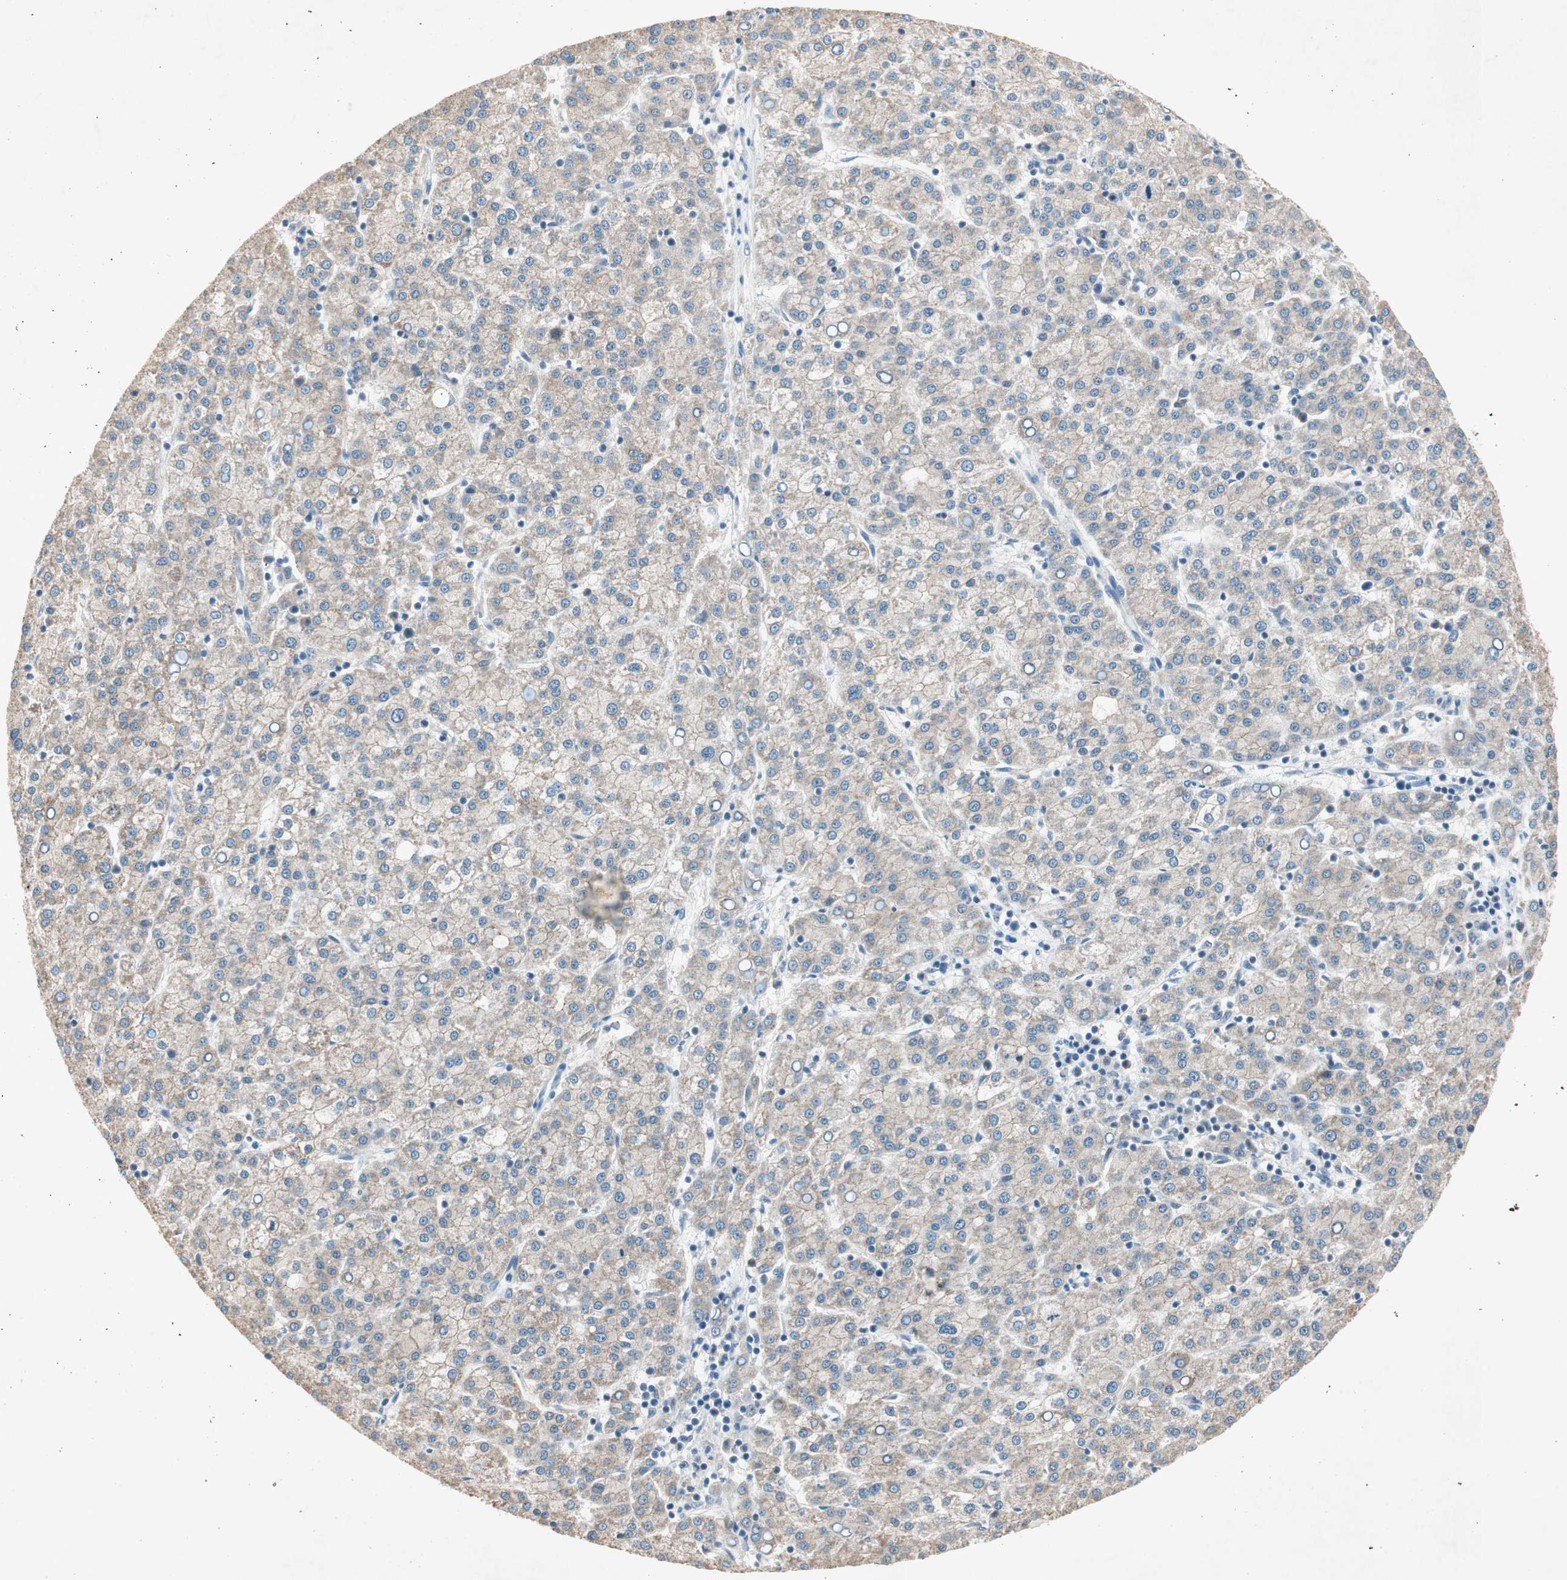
{"staining": {"intensity": "weak", "quantity": "25%-75%", "location": "cytoplasmic/membranous"}, "tissue": "liver cancer", "cell_type": "Tumor cells", "image_type": "cancer", "snomed": [{"axis": "morphology", "description": "Carcinoma, Hepatocellular, NOS"}, {"axis": "topography", "description": "Liver"}], "caption": "Immunohistochemistry (IHC) (DAB) staining of liver cancer (hepatocellular carcinoma) exhibits weak cytoplasmic/membranous protein positivity in about 25%-75% of tumor cells. (Stains: DAB in brown, nuclei in blue, Microscopy: brightfield microscopy at high magnification).", "gene": "NKAIN1", "patient": {"sex": "female", "age": 58}}